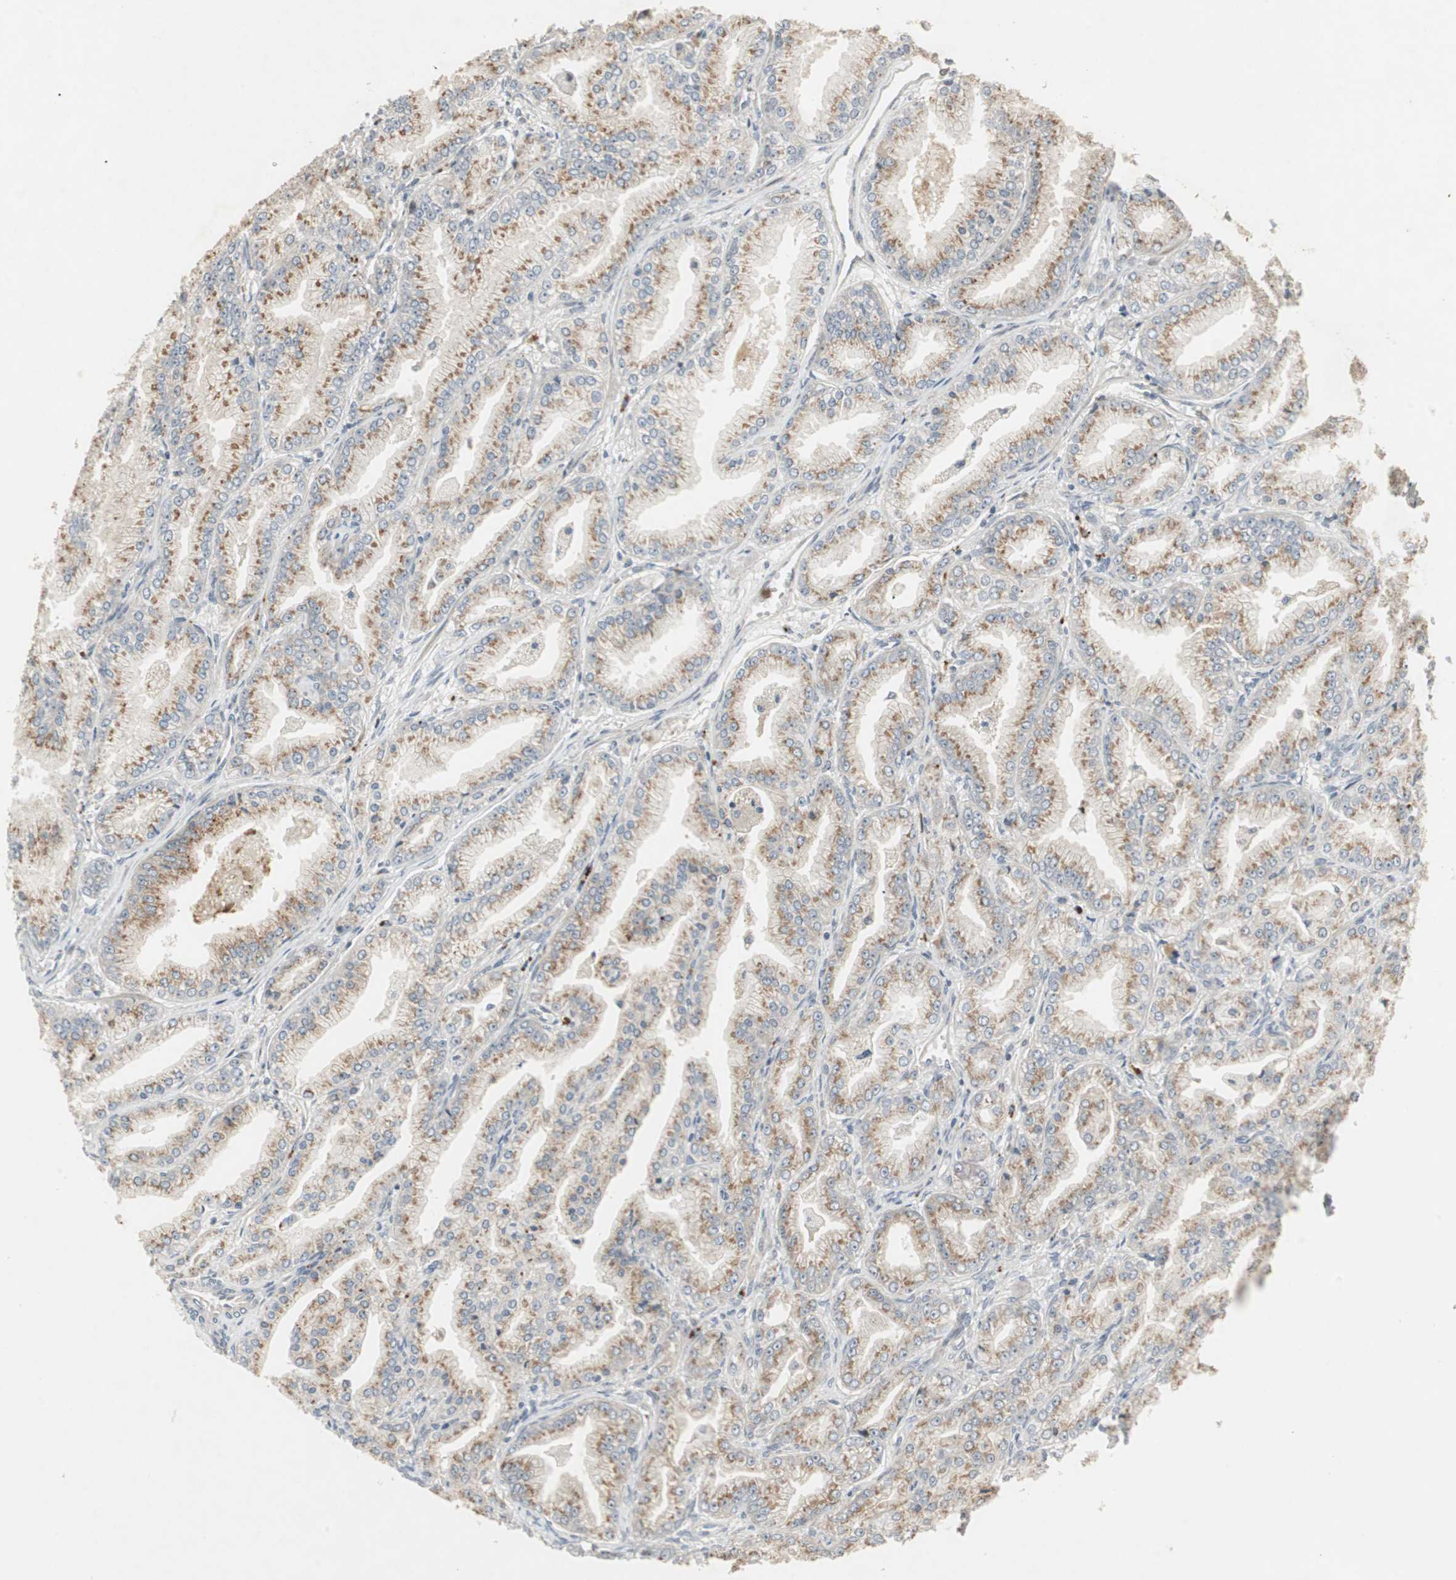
{"staining": {"intensity": "moderate", "quantity": ">75%", "location": "cytoplasmic/membranous"}, "tissue": "prostate cancer", "cell_type": "Tumor cells", "image_type": "cancer", "snomed": [{"axis": "morphology", "description": "Adenocarcinoma, High grade"}, {"axis": "topography", "description": "Prostate"}], "caption": "A medium amount of moderate cytoplasmic/membranous expression is appreciated in about >75% of tumor cells in prostate high-grade adenocarcinoma tissue.", "gene": "SNX4", "patient": {"sex": "male", "age": 61}}